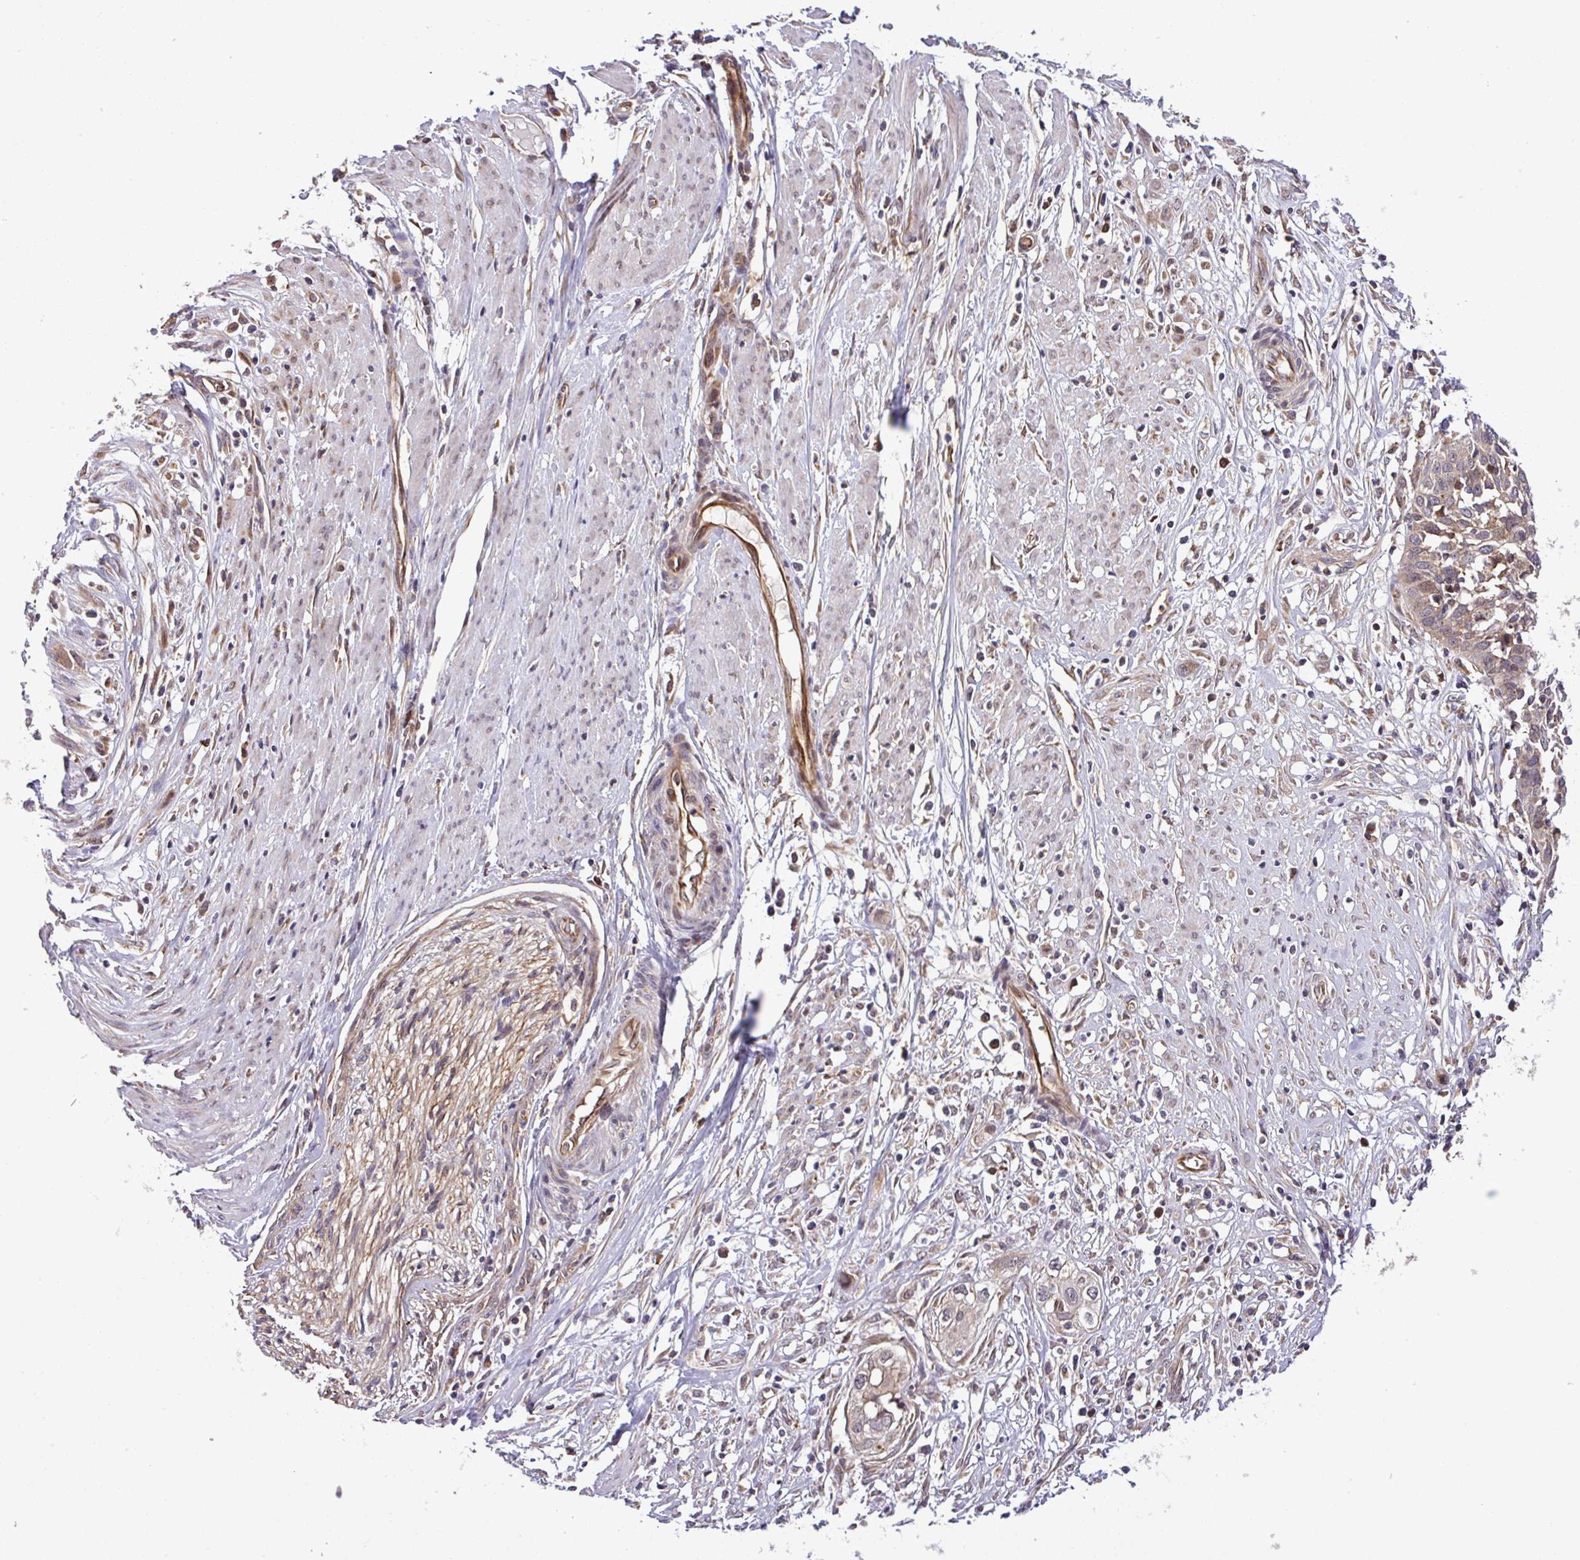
{"staining": {"intensity": "weak", "quantity": "<25%", "location": "nuclear"}, "tissue": "cervical cancer", "cell_type": "Tumor cells", "image_type": "cancer", "snomed": [{"axis": "morphology", "description": "Squamous cell carcinoma, NOS"}, {"axis": "topography", "description": "Cervix"}], "caption": "This histopathology image is of cervical squamous cell carcinoma stained with IHC to label a protein in brown with the nuclei are counter-stained blue. There is no expression in tumor cells.", "gene": "DLGAP4", "patient": {"sex": "female", "age": 34}}